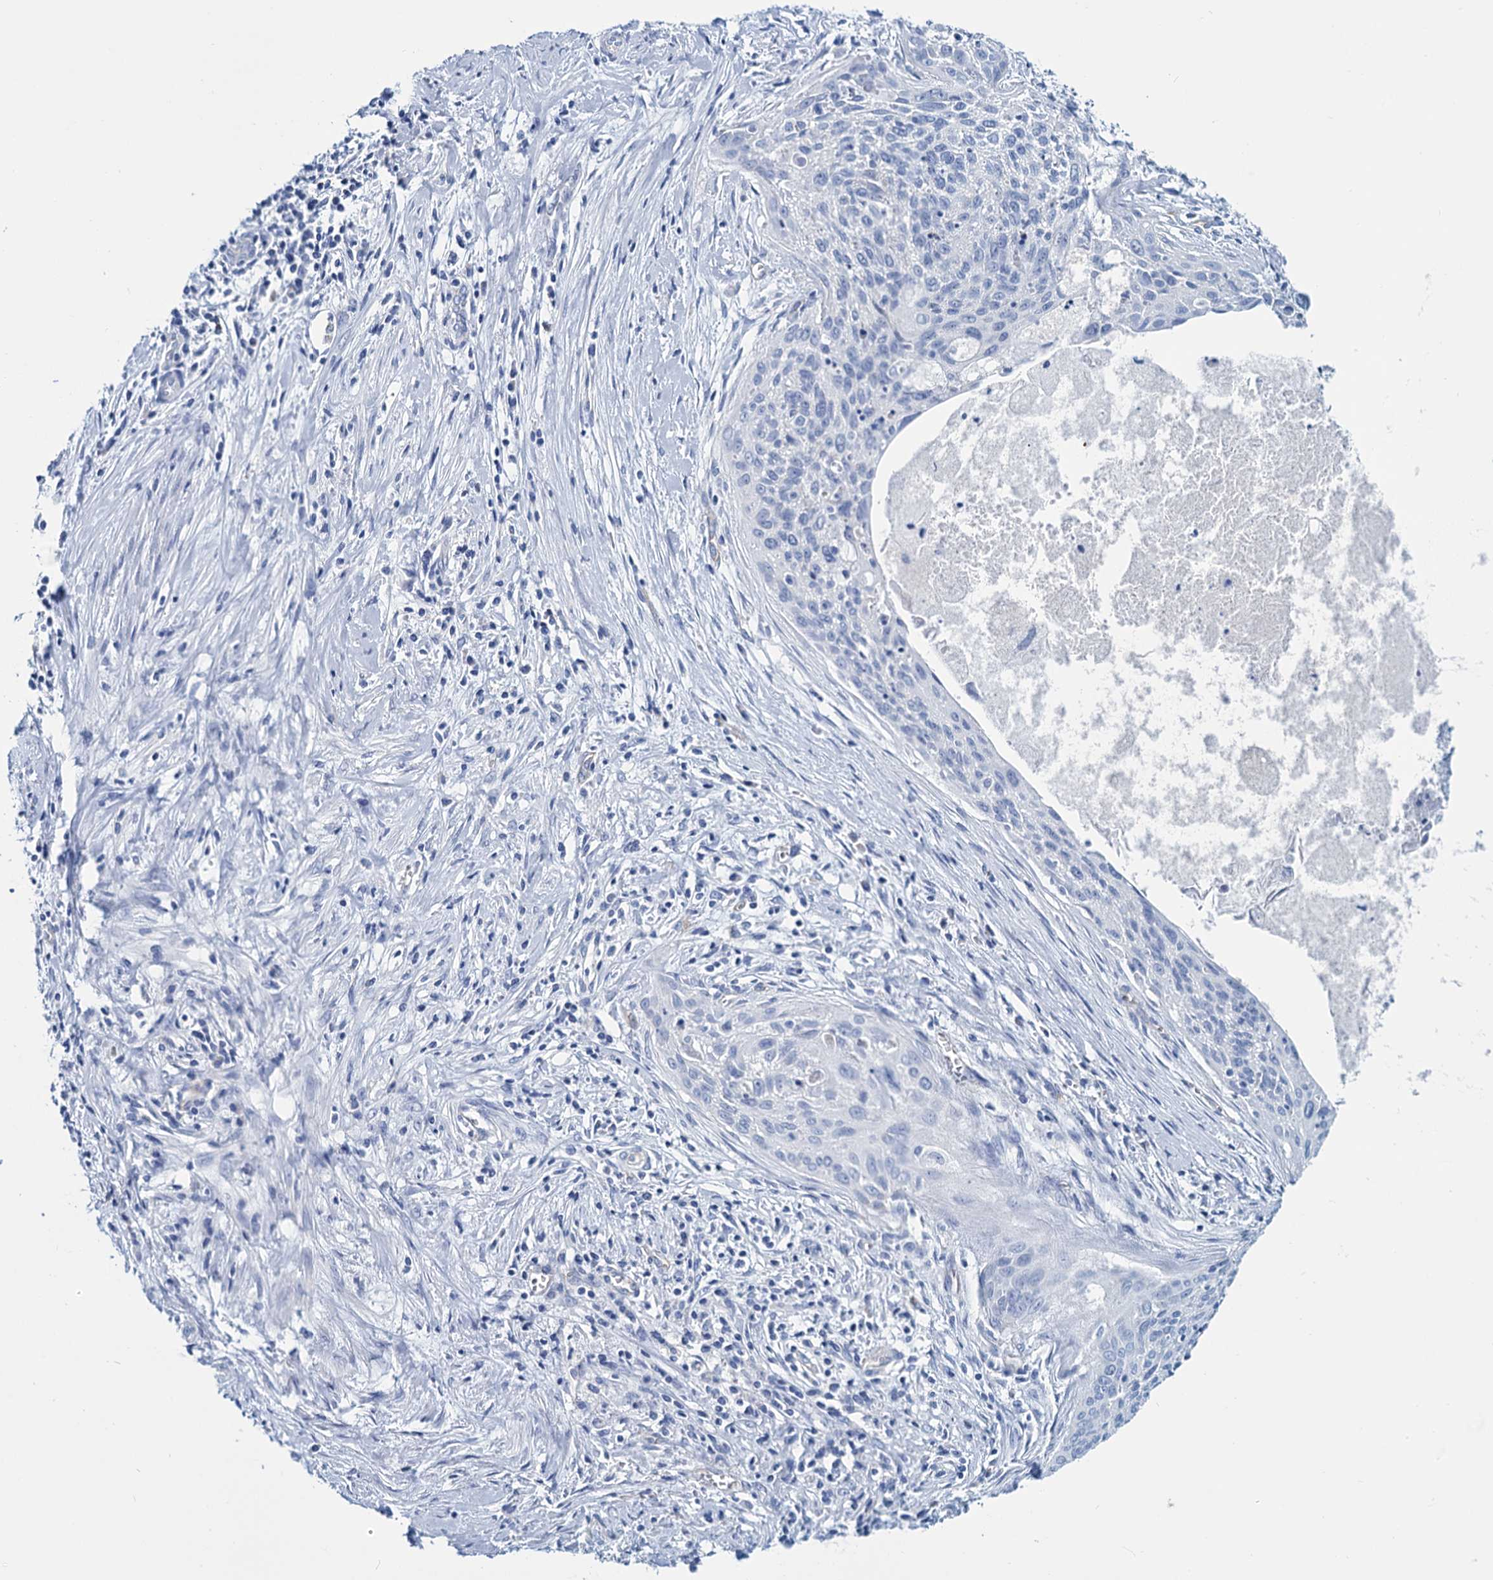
{"staining": {"intensity": "negative", "quantity": "none", "location": "none"}, "tissue": "cervical cancer", "cell_type": "Tumor cells", "image_type": "cancer", "snomed": [{"axis": "morphology", "description": "Squamous cell carcinoma, NOS"}, {"axis": "topography", "description": "Cervix"}], "caption": "Cervical squamous cell carcinoma stained for a protein using IHC exhibits no positivity tumor cells.", "gene": "SLC1A3", "patient": {"sex": "female", "age": 55}}